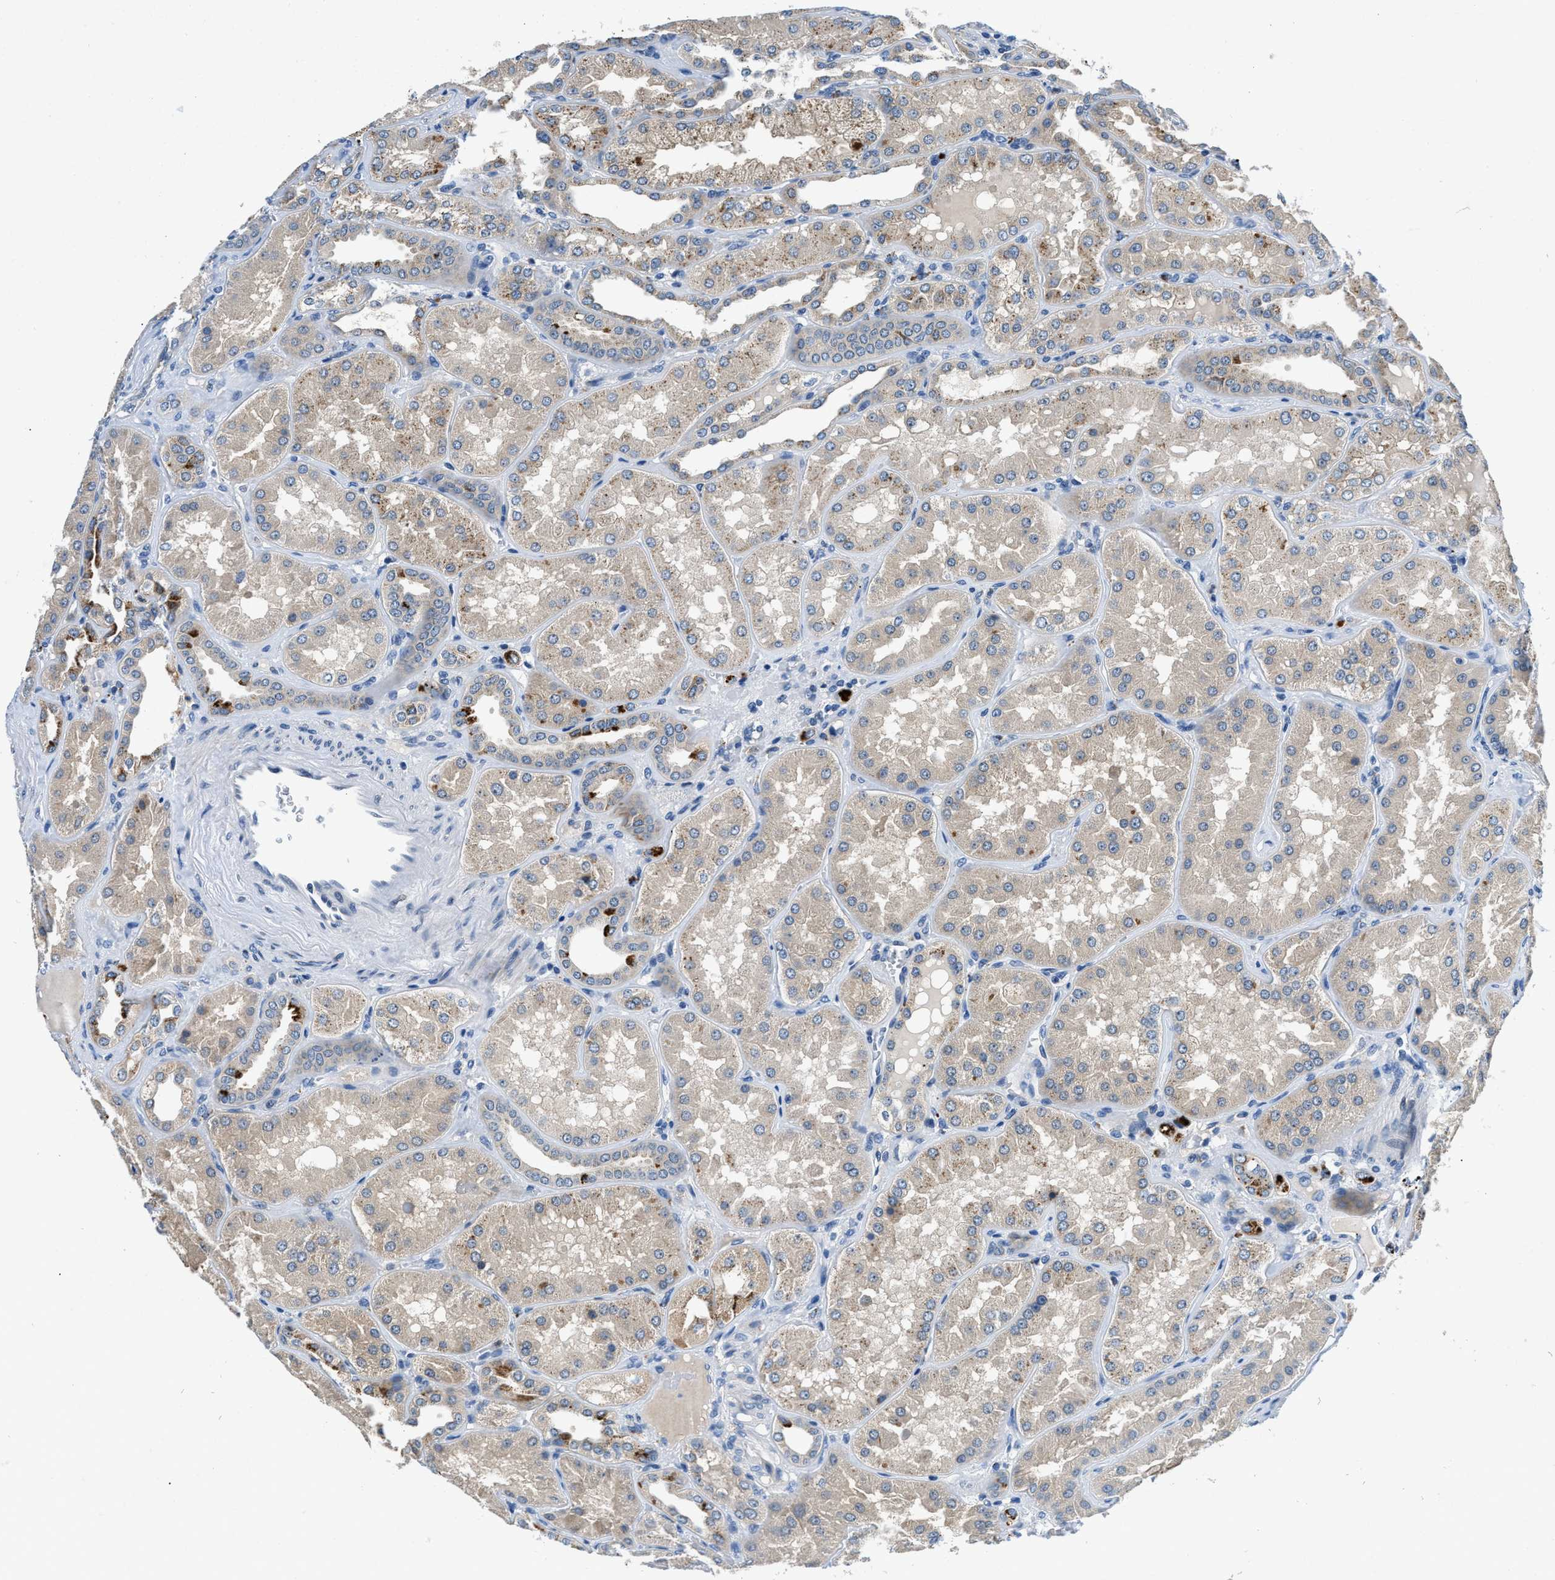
{"staining": {"intensity": "negative", "quantity": "none", "location": "none"}, "tissue": "kidney", "cell_type": "Cells in glomeruli", "image_type": "normal", "snomed": [{"axis": "morphology", "description": "Normal tissue, NOS"}, {"axis": "topography", "description": "Kidney"}], "caption": "The image shows no significant positivity in cells in glomeruli of kidney. (Immunohistochemistry, brightfield microscopy, high magnification).", "gene": "ADGRE3", "patient": {"sex": "female", "age": 56}}